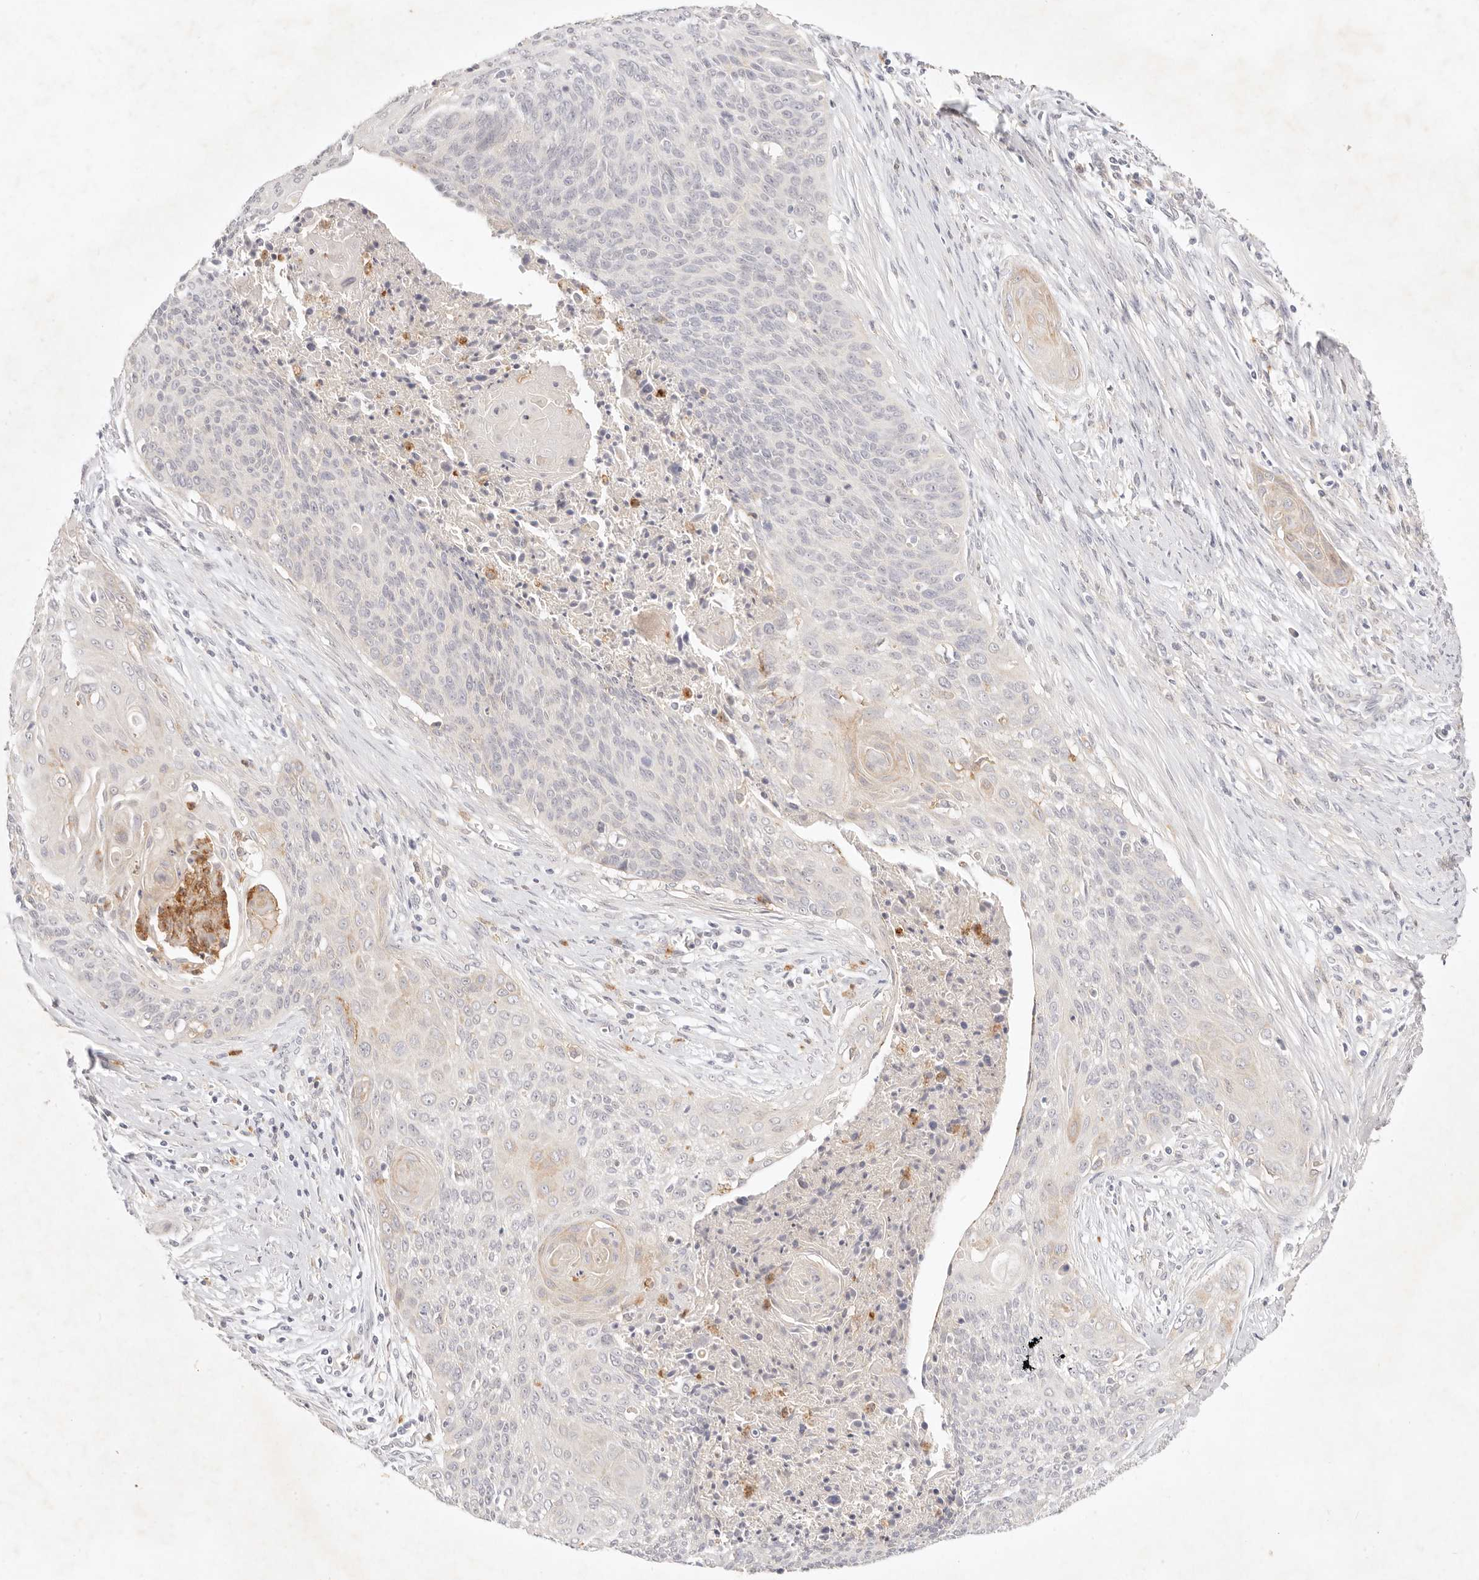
{"staining": {"intensity": "negative", "quantity": "none", "location": "none"}, "tissue": "cervical cancer", "cell_type": "Tumor cells", "image_type": "cancer", "snomed": [{"axis": "morphology", "description": "Squamous cell carcinoma, NOS"}, {"axis": "topography", "description": "Cervix"}], "caption": "The immunohistochemistry (IHC) image has no significant expression in tumor cells of cervical cancer tissue.", "gene": "GPR84", "patient": {"sex": "female", "age": 55}}